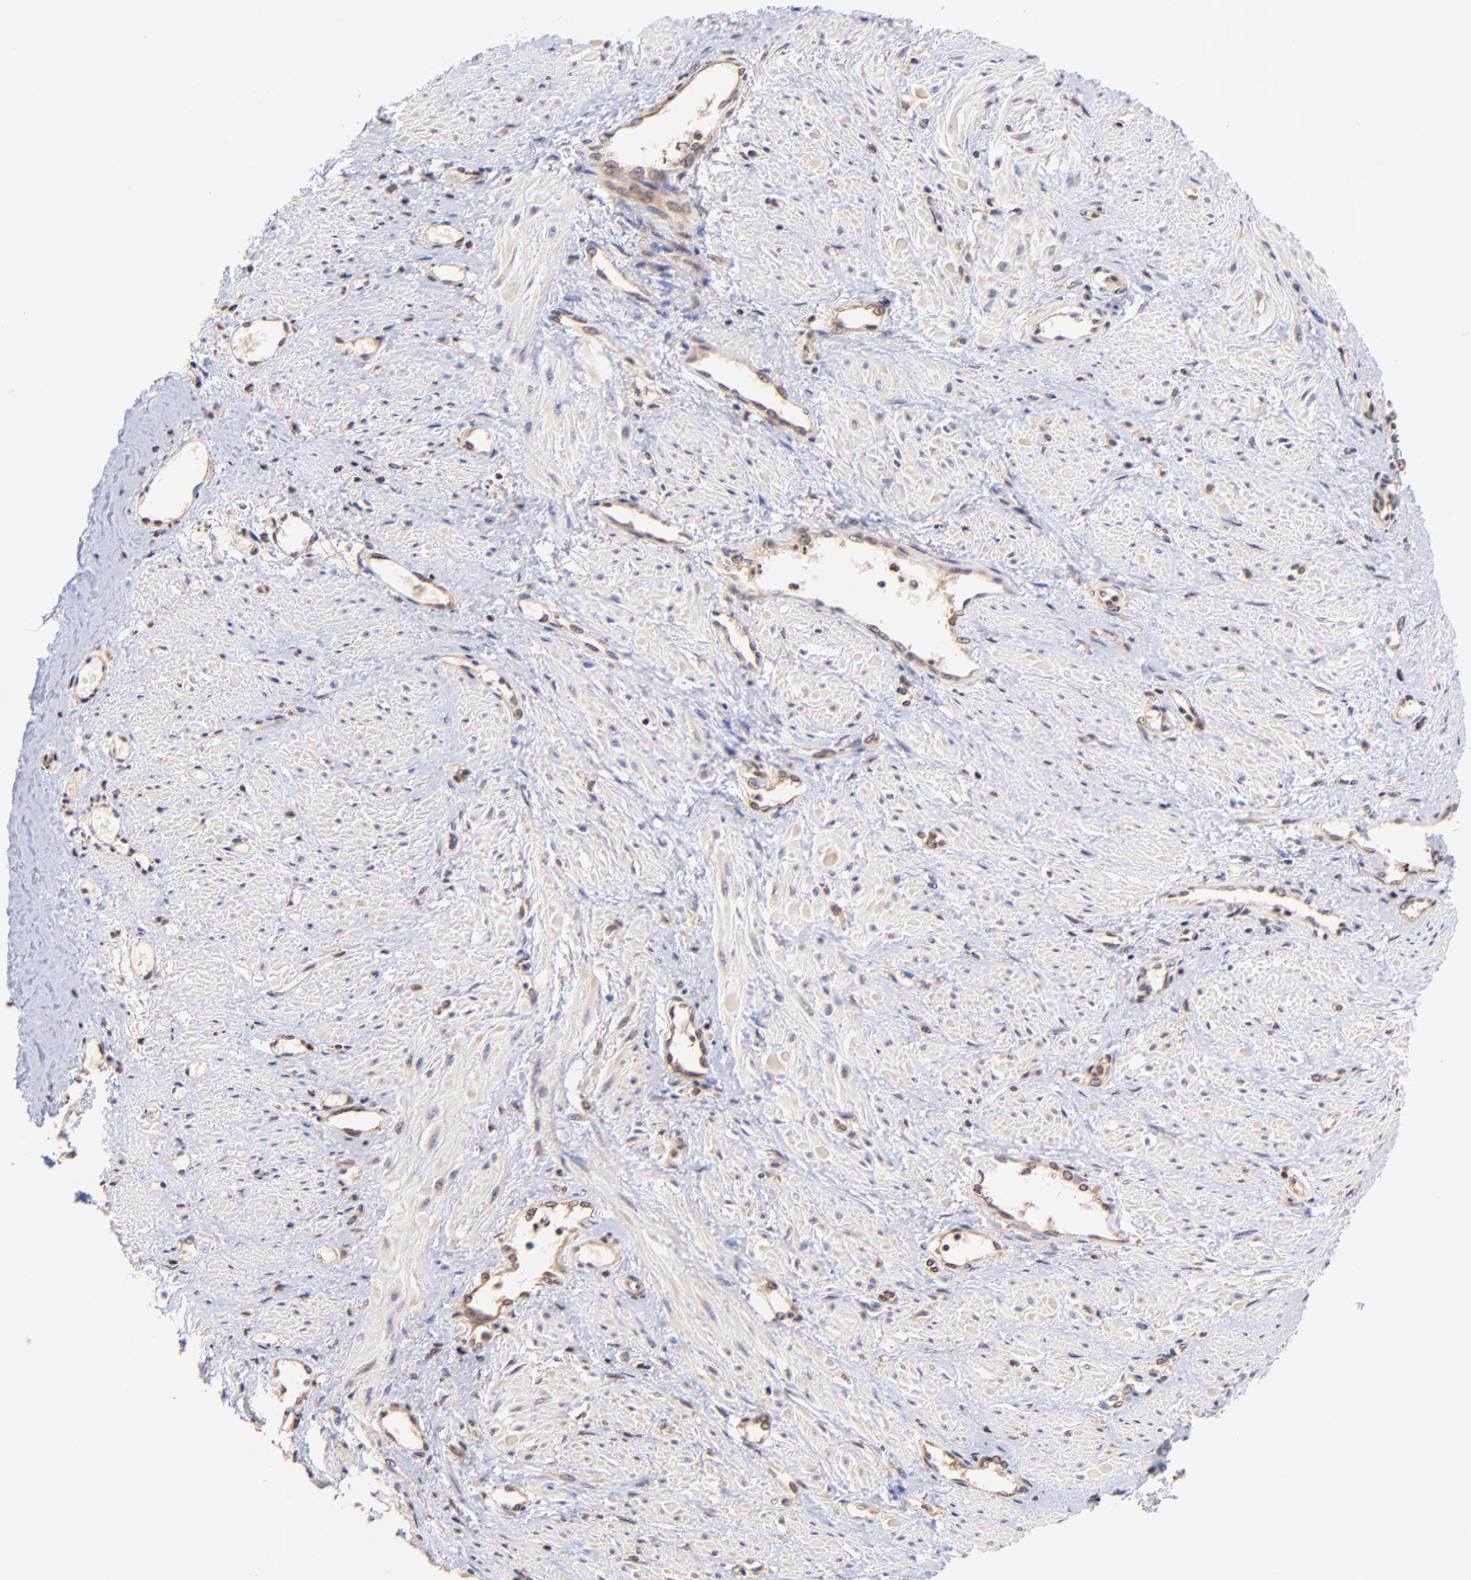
{"staining": {"intensity": "moderate", "quantity": ">75%", "location": "nuclear"}, "tissue": "smooth muscle", "cell_type": "Smooth muscle cells", "image_type": "normal", "snomed": [{"axis": "morphology", "description": "Normal tissue, NOS"}, {"axis": "topography", "description": "Smooth muscle"}, {"axis": "topography", "description": "Uterus"}], "caption": "IHC photomicrograph of benign smooth muscle stained for a protein (brown), which displays medium levels of moderate nuclear positivity in about >75% of smooth muscle cells.", "gene": "WDR25", "patient": {"sex": "female", "age": 39}}